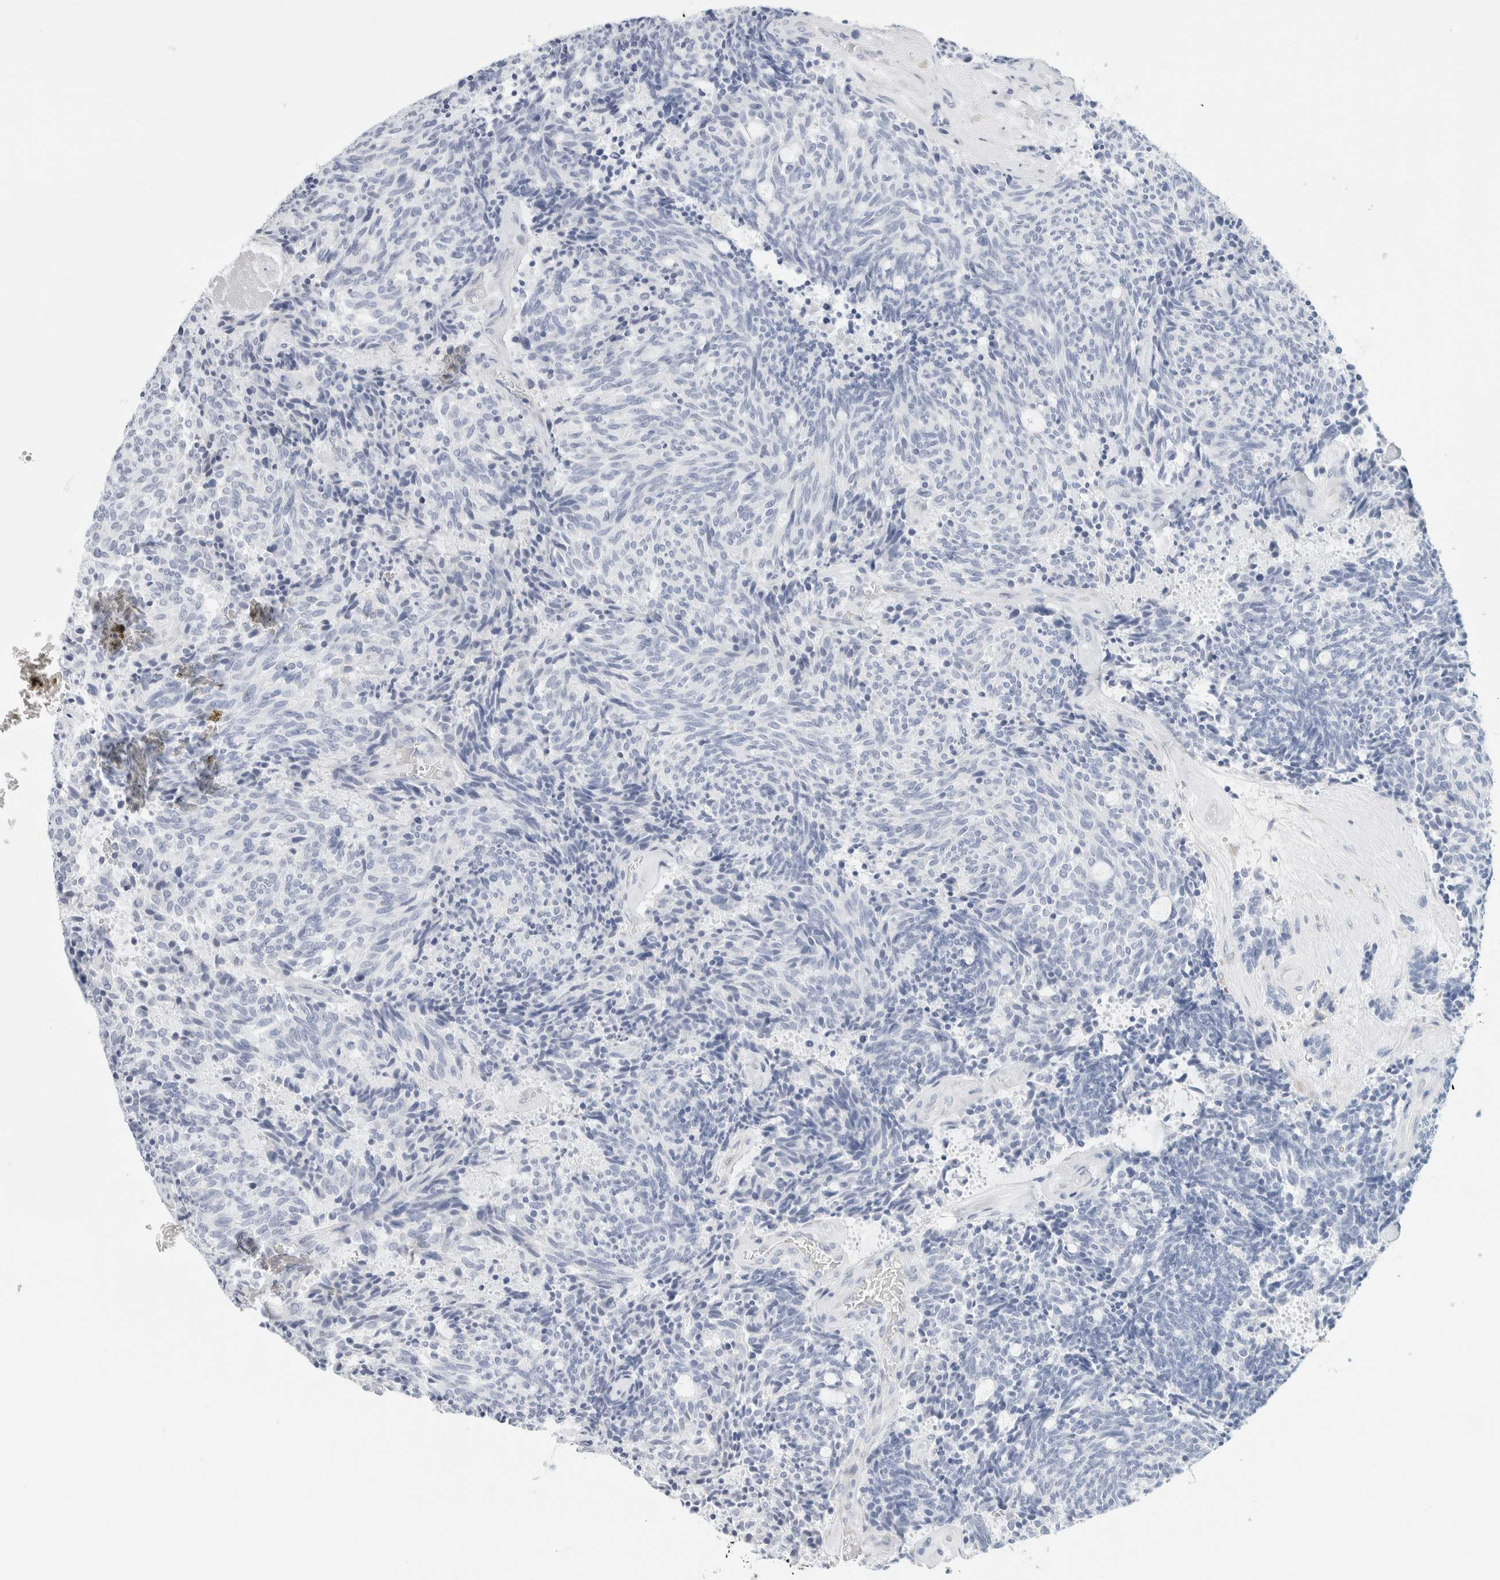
{"staining": {"intensity": "negative", "quantity": "none", "location": "none"}, "tissue": "carcinoid", "cell_type": "Tumor cells", "image_type": "cancer", "snomed": [{"axis": "morphology", "description": "Carcinoid, malignant, NOS"}, {"axis": "topography", "description": "Pancreas"}], "caption": "A high-resolution photomicrograph shows immunohistochemistry staining of malignant carcinoid, which reveals no significant positivity in tumor cells.", "gene": "RTN4", "patient": {"sex": "female", "age": 54}}